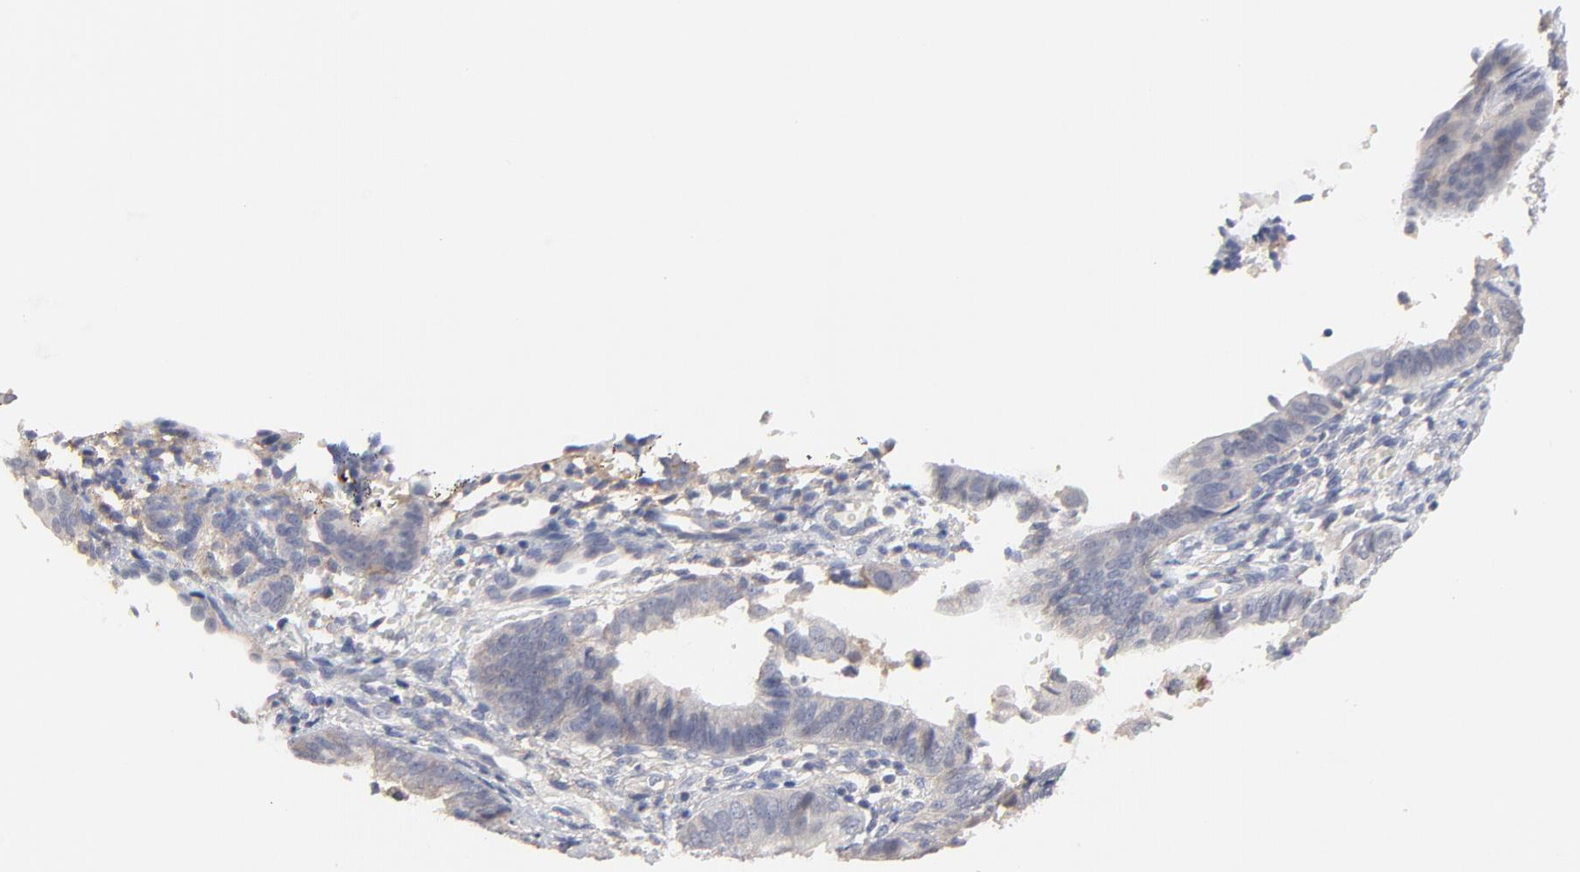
{"staining": {"intensity": "moderate", "quantity": "<25%", "location": "cytoplasmic/membranous"}, "tissue": "endometrial cancer", "cell_type": "Tumor cells", "image_type": "cancer", "snomed": [{"axis": "morphology", "description": "Adenocarcinoma, NOS"}, {"axis": "topography", "description": "Endometrium"}], "caption": "Immunohistochemistry photomicrograph of endometrial cancer stained for a protein (brown), which displays low levels of moderate cytoplasmic/membranous expression in about <25% of tumor cells.", "gene": "SLC16A1", "patient": {"sex": "female", "age": 63}}